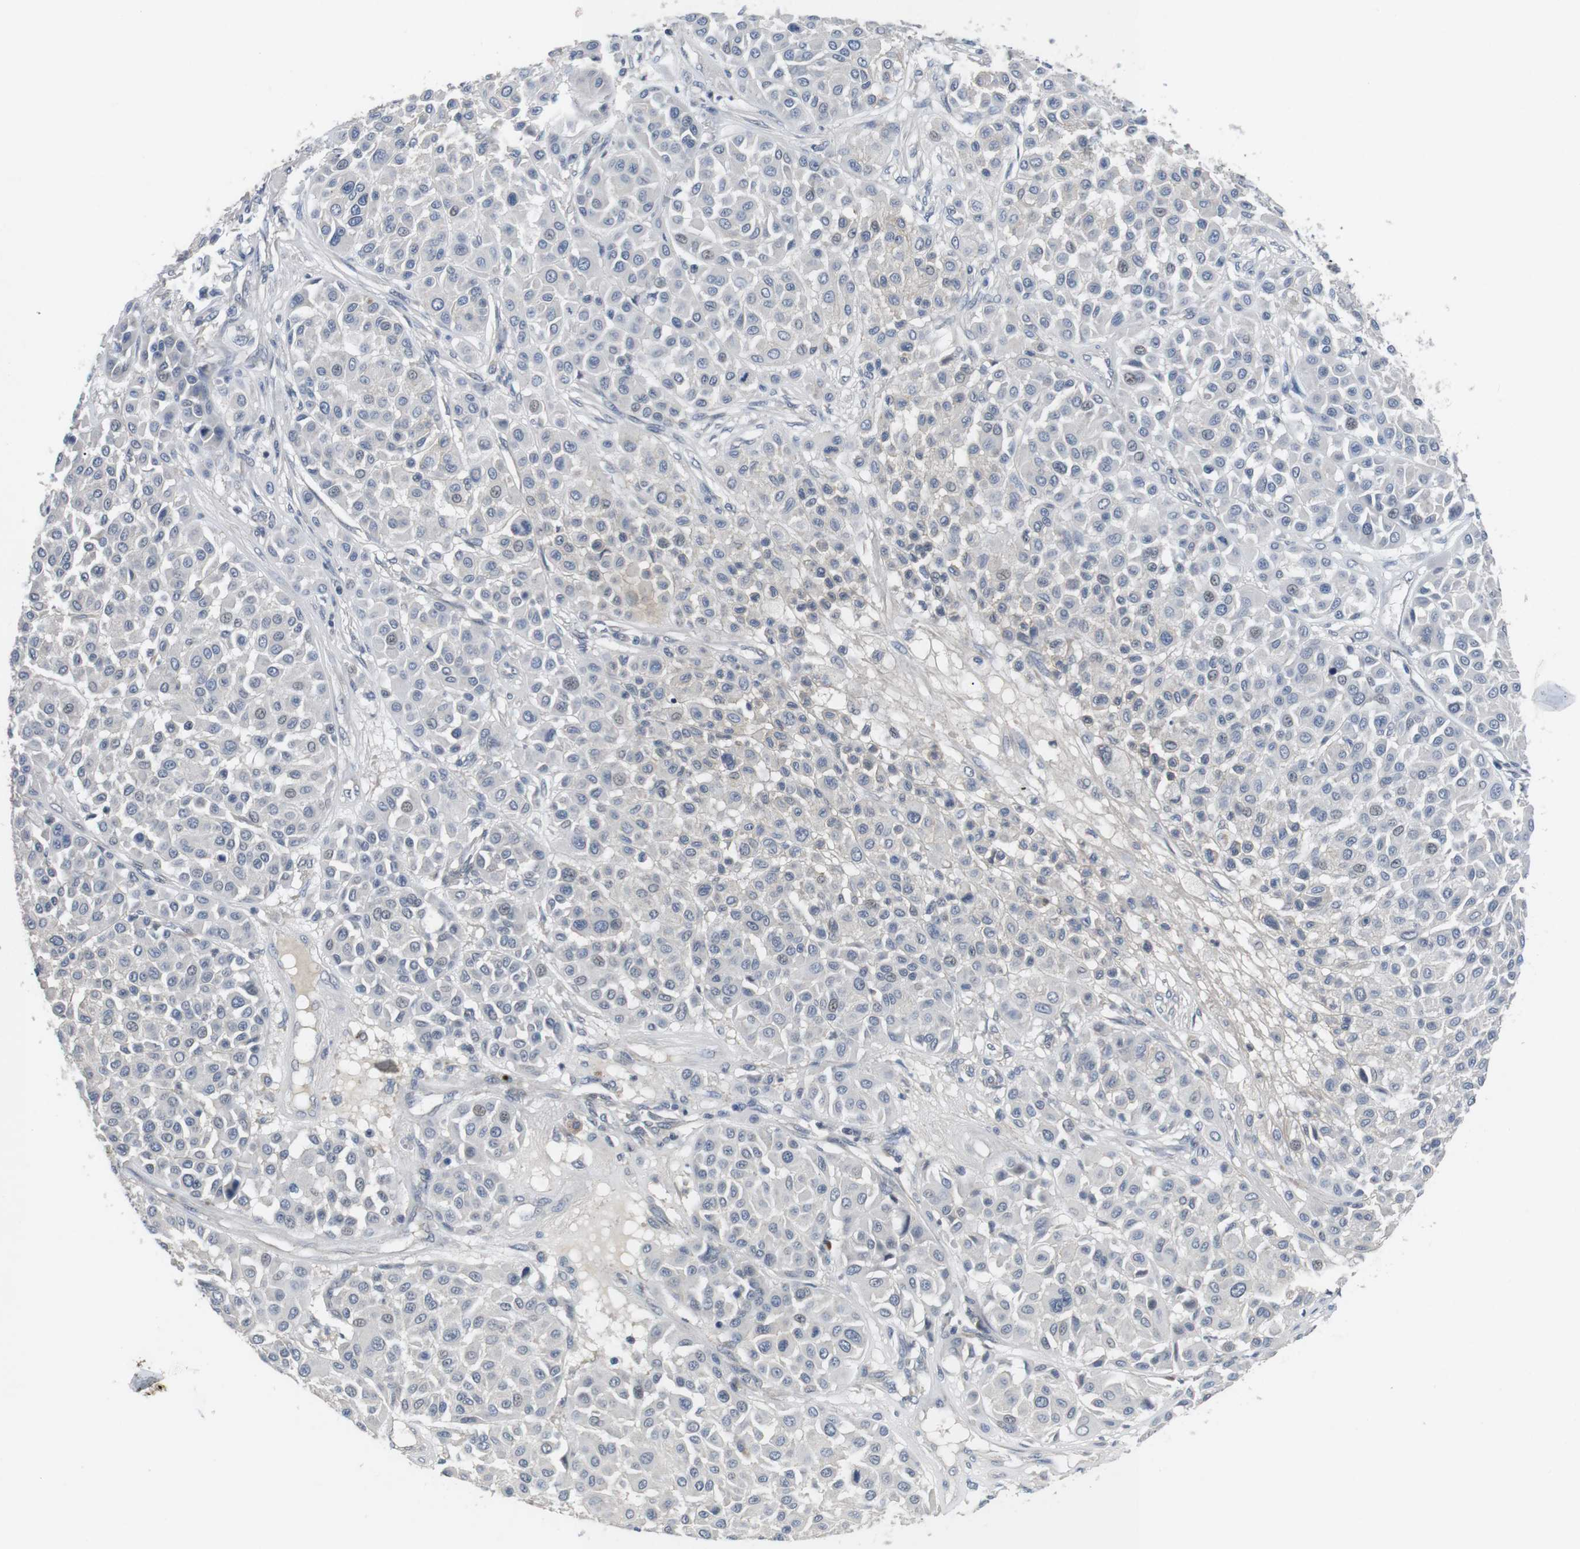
{"staining": {"intensity": "negative", "quantity": "none", "location": "none"}, "tissue": "melanoma", "cell_type": "Tumor cells", "image_type": "cancer", "snomed": [{"axis": "morphology", "description": "Malignant melanoma, Metastatic site"}, {"axis": "topography", "description": "Soft tissue"}], "caption": "Tumor cells show no significant protein staining in malignant melanoma (metastatic site).", "gene": "NECTIN1", "patient": {"sex": "male", "age": 41}}